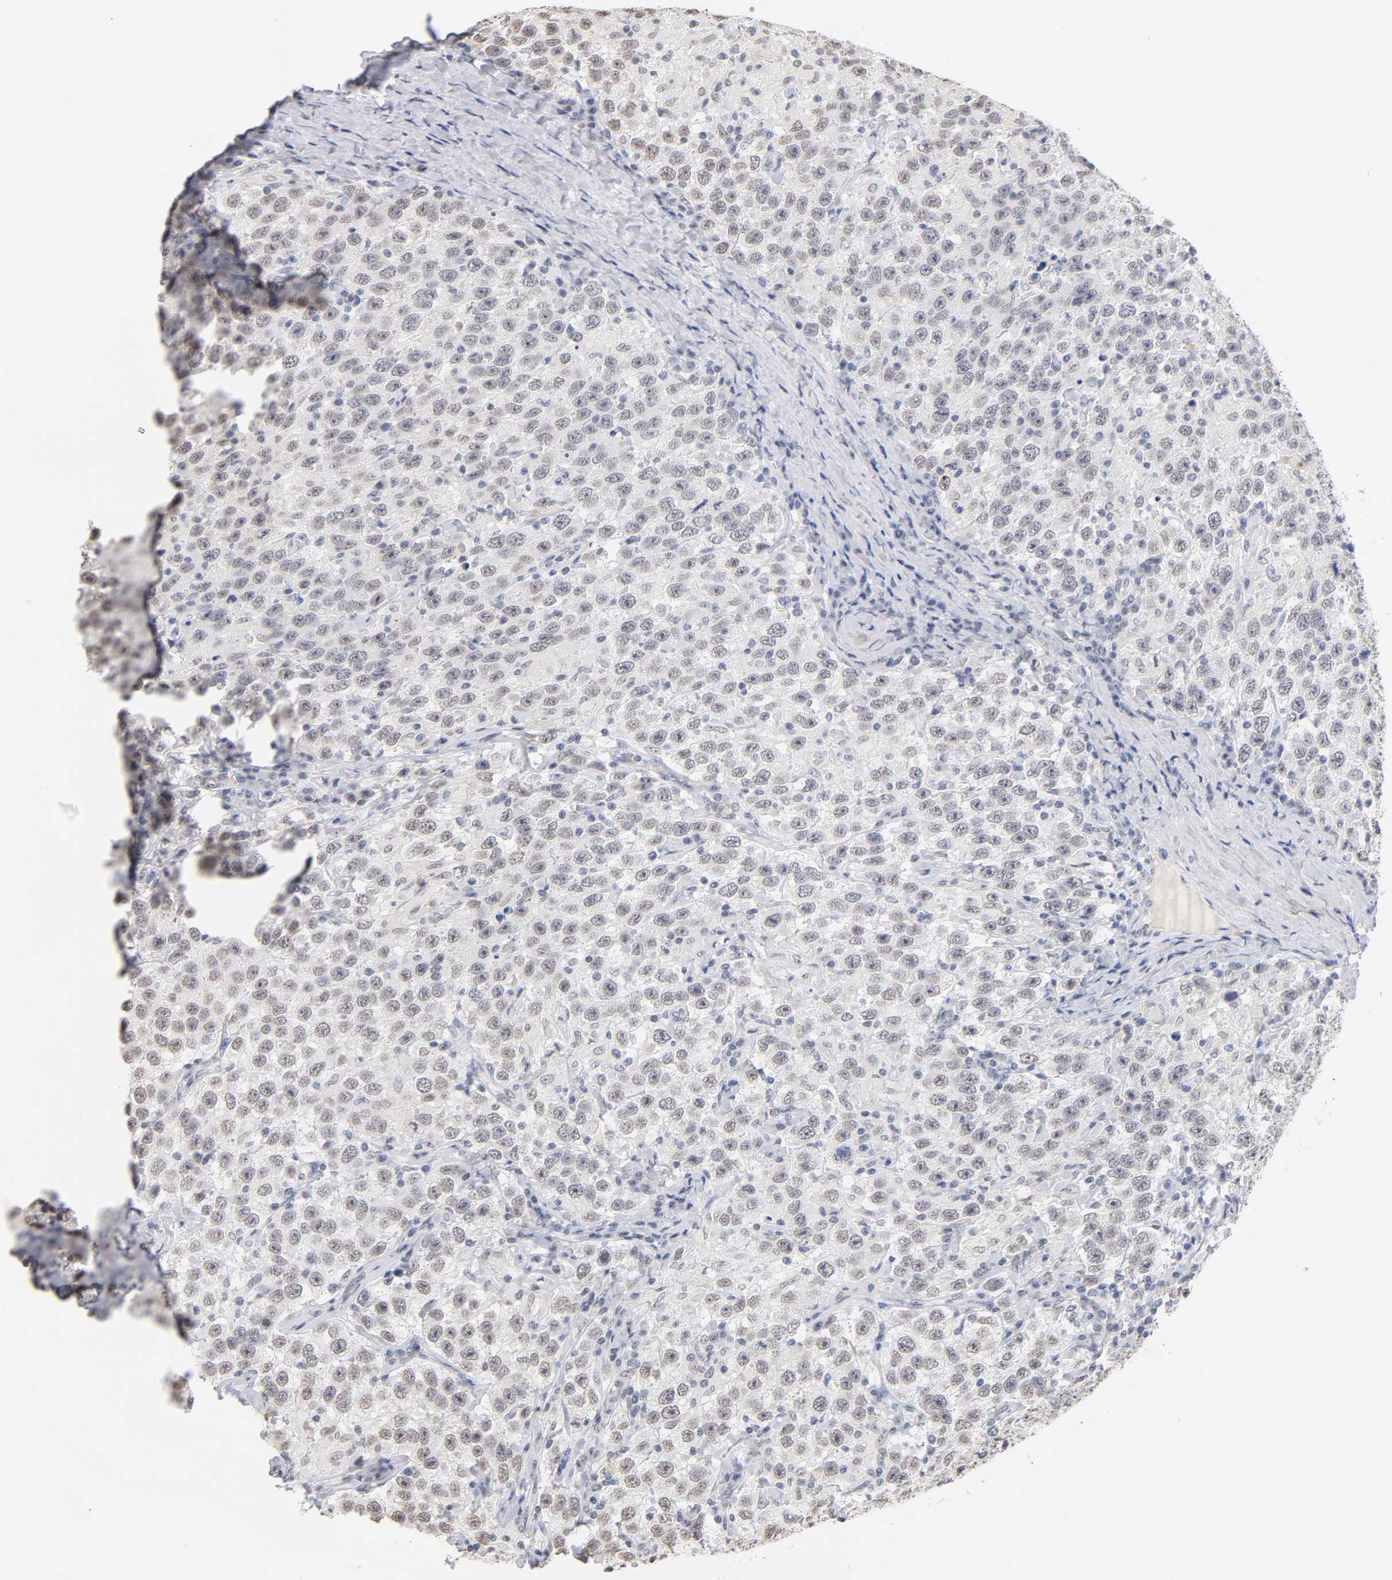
{"staining": {"intensity": "weak", "quantity": ">75%", "location": "nuclear"}, "tissue": "testis cancer", "cell_type": "Tumor cells", "image_type": "cancer", "snomed": [{"axis": "morphology", "description": "Seminoma, NOS"}, {"axis": "topography", "description": "Testis"}], "caption": "A brown stain shows weak nuclear positivity of a protein in human testis seminoma tumor cells.", "gene": "CRABP2", "patient": {"sex": "male", "age": 41}}